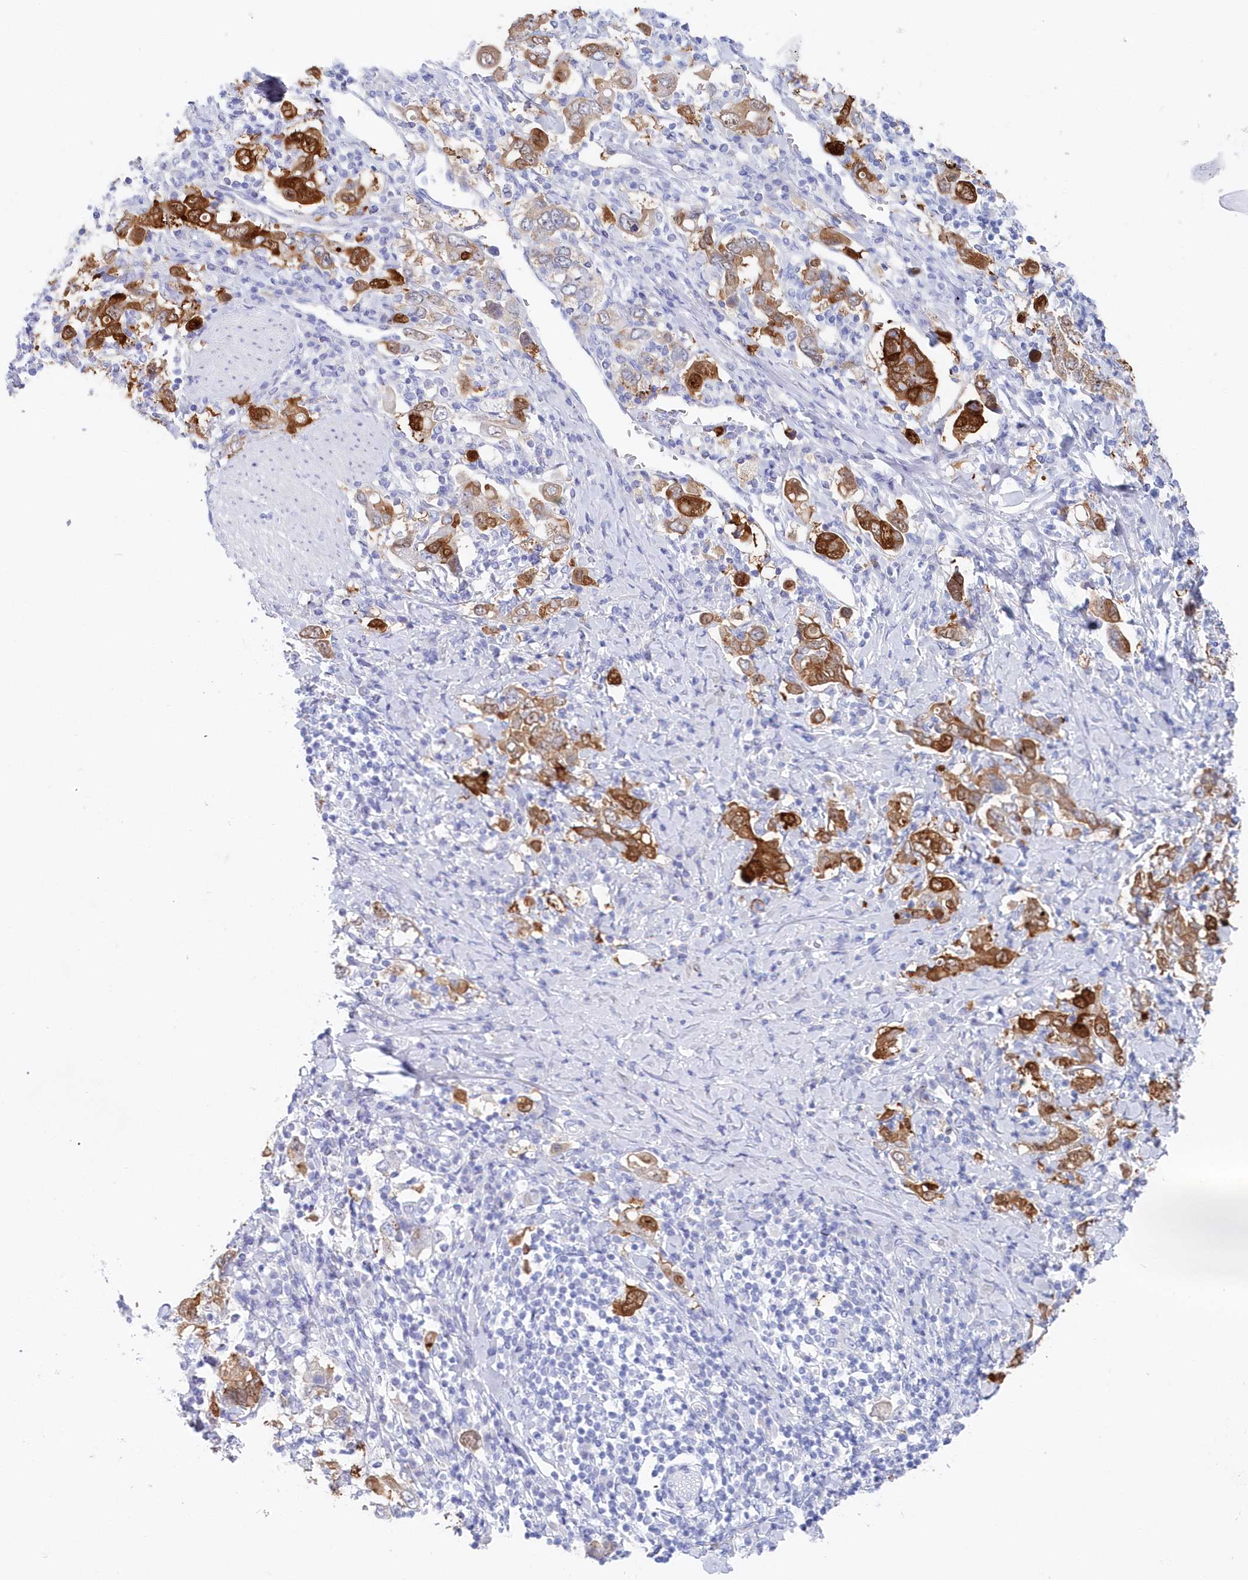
{"staining": {"intensity": "moderate", "quantity": ">75%", "location": "cytoplasmic/membranous"}, "tissue": "stomach cancer", "cell_type": "Tumor cells", "image_type": "cancer", "snomed": [{"axis": "morphology", "description": "Adenocarcinoma, NOS"}, {"axis": "topography", "description": "Stomach, upper"}], "caption": "This photomicrograph shows IHC staining of human stomach cancer (adenocarcinoma), with medium moderate cytoplasmic/membranous expression in about >75% of tumor cells.", "gene": "CSNK1G2", "patient": {"sex": "male", "age": 62}}